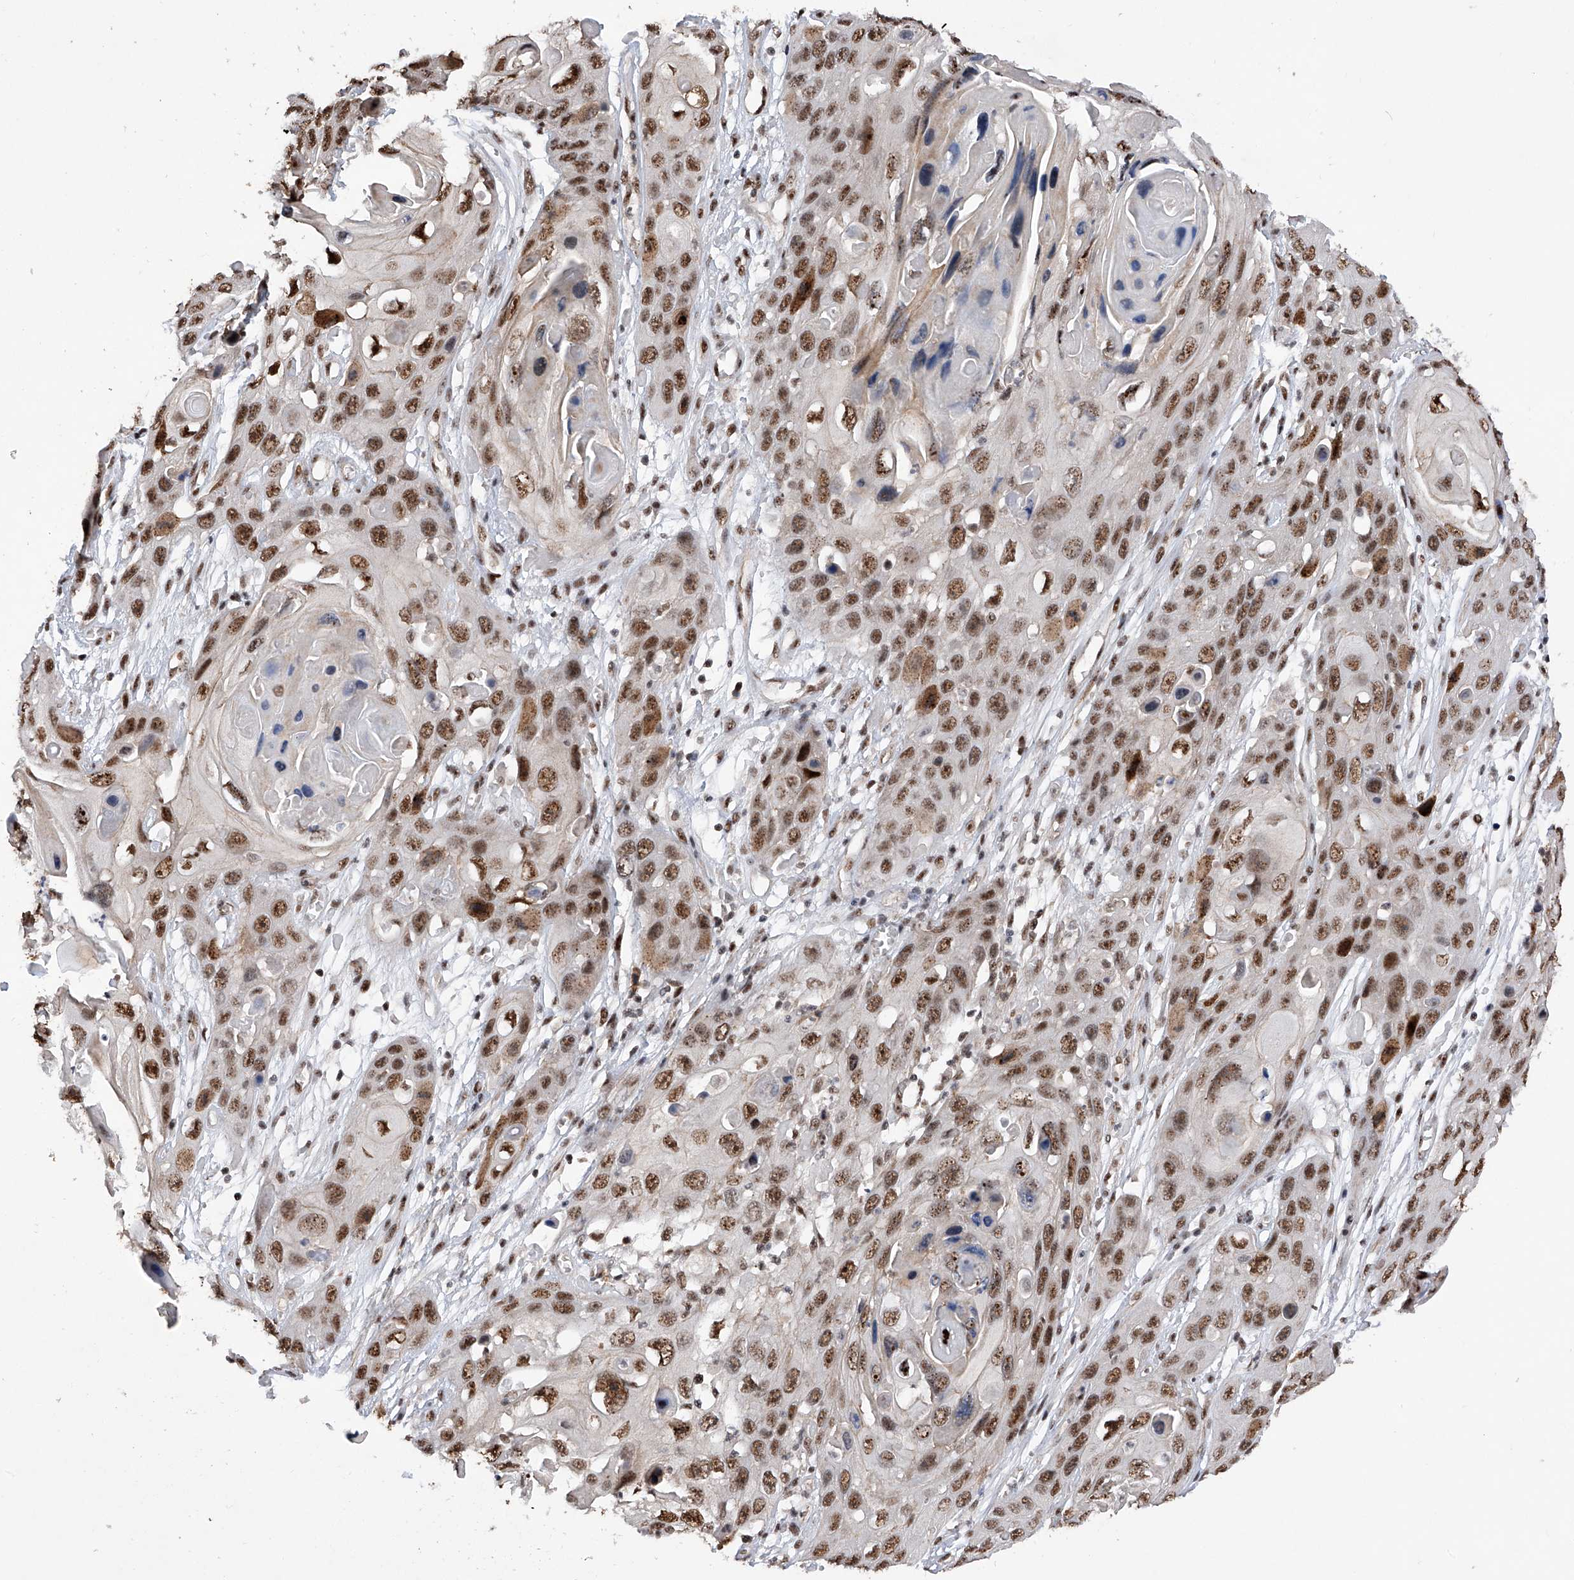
{"staining": {"intensity": "moderate", "quantity": ">75%", "location": "nuclear"}, "tissue": "skin cancer", "cell_type": "Tumor cells", "image_type": "cancer", "snomed": [{"axis": "morphology", "description": "Squamous cell carcinoma, NOS"}, {"axis": "topography", "description": "Skin"}], "caption": "A brown stain highlights moderate nuclear expression of a protein in human skin cancer (squamous cell carcinoma) tumor cells. Nuclei are stained in blue.", "gene": "NFATC4", "patient": {"sex": "male", "age": 55}}